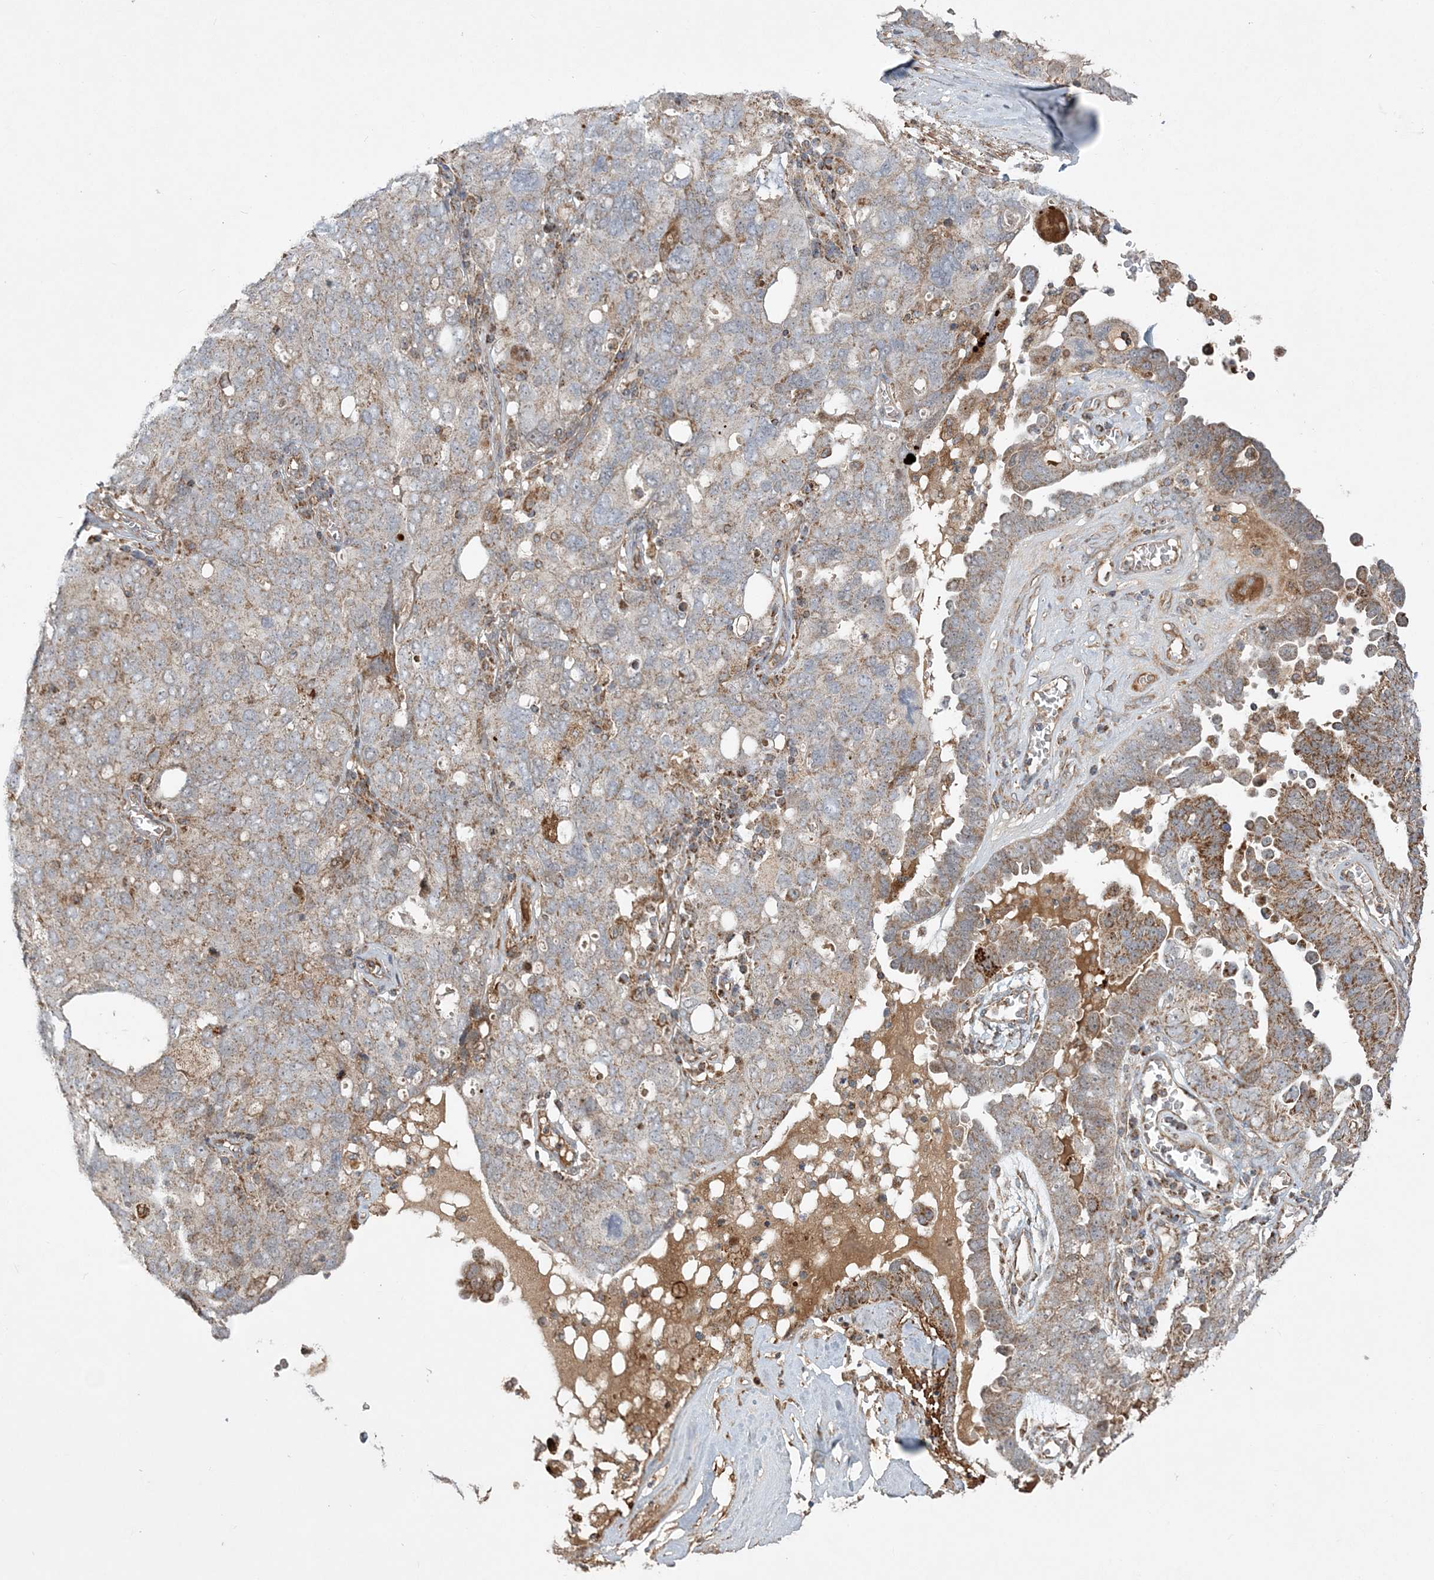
{"staining": {"intensity": "moderate", "quantity": "25%-75%", "location": "cytoplasmic/membranous"}, "tissue": "ovarian cancer", "cell_type": "Tumor cells", "image_type": "cancer", "snomed": [{"axis": "morphology", "description": "Carcinoma, endometroid"}, {"axis": "topography", "description": "Ovary"}], "caption": "Moderate cytoplasmic/membranous positivity for a protein is identified in about 25%-75% of tumor cells of ovarian cancer using immunohistochemistry (IHC).", "gene": "SCLT1", "patient": {"sex": "female", "age": 62}}